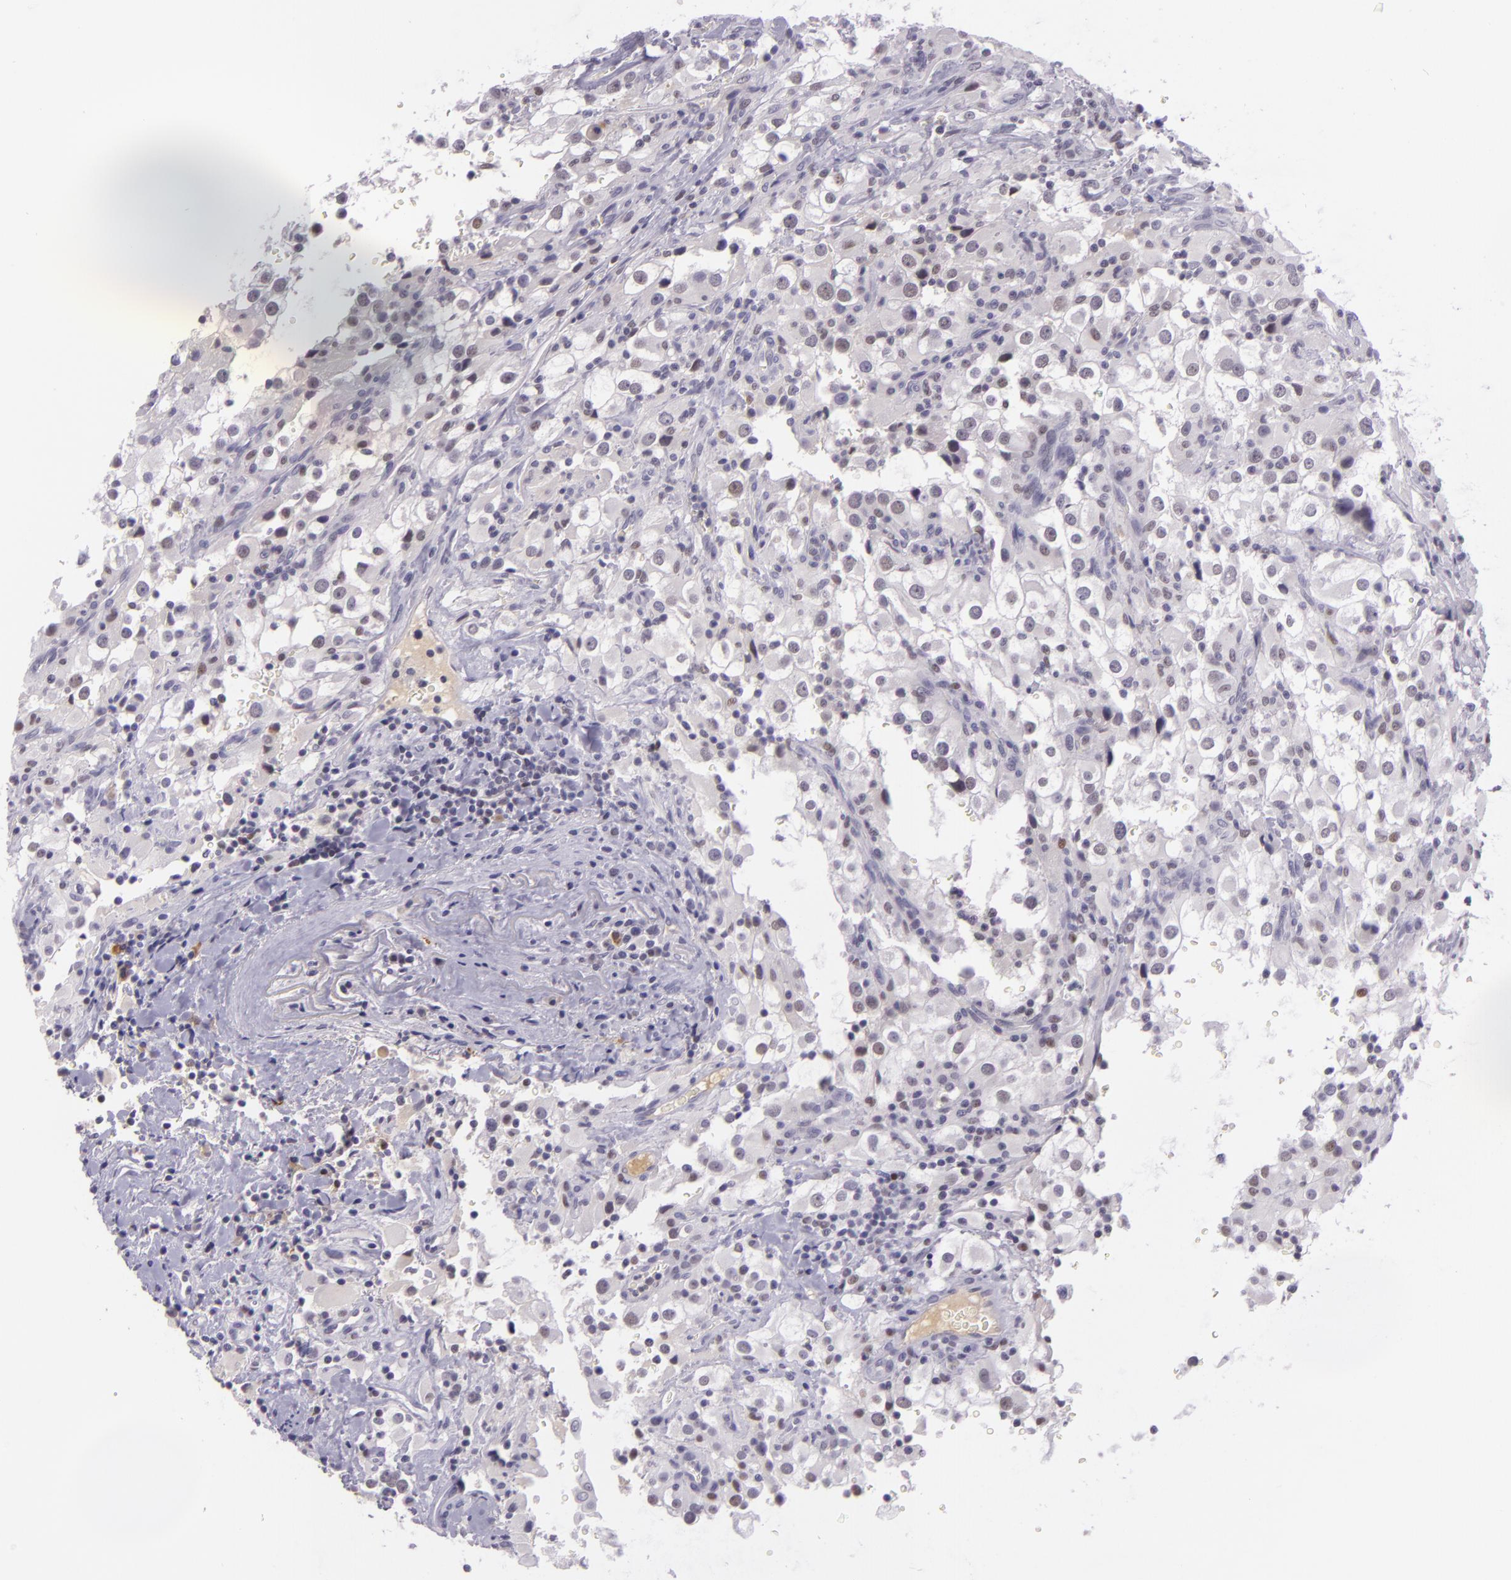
{"staining": {"intensity": "weak", "quantity": "<25%", "location": "nuclear"}, "tissue": "renal cancer", "cell_type": "Tumor cells", "image_type": "cancer", "snomed": [{"axis": "morphology", "description": "Adenocarcinoma, NOS"}, {"axis": "topography", "description": "Kidney"}], "caption": "There is no significant expression in tumor cells of renal cancer.", "gene": "CHEK2", "patient": {"sex": "female", "age": 52}}